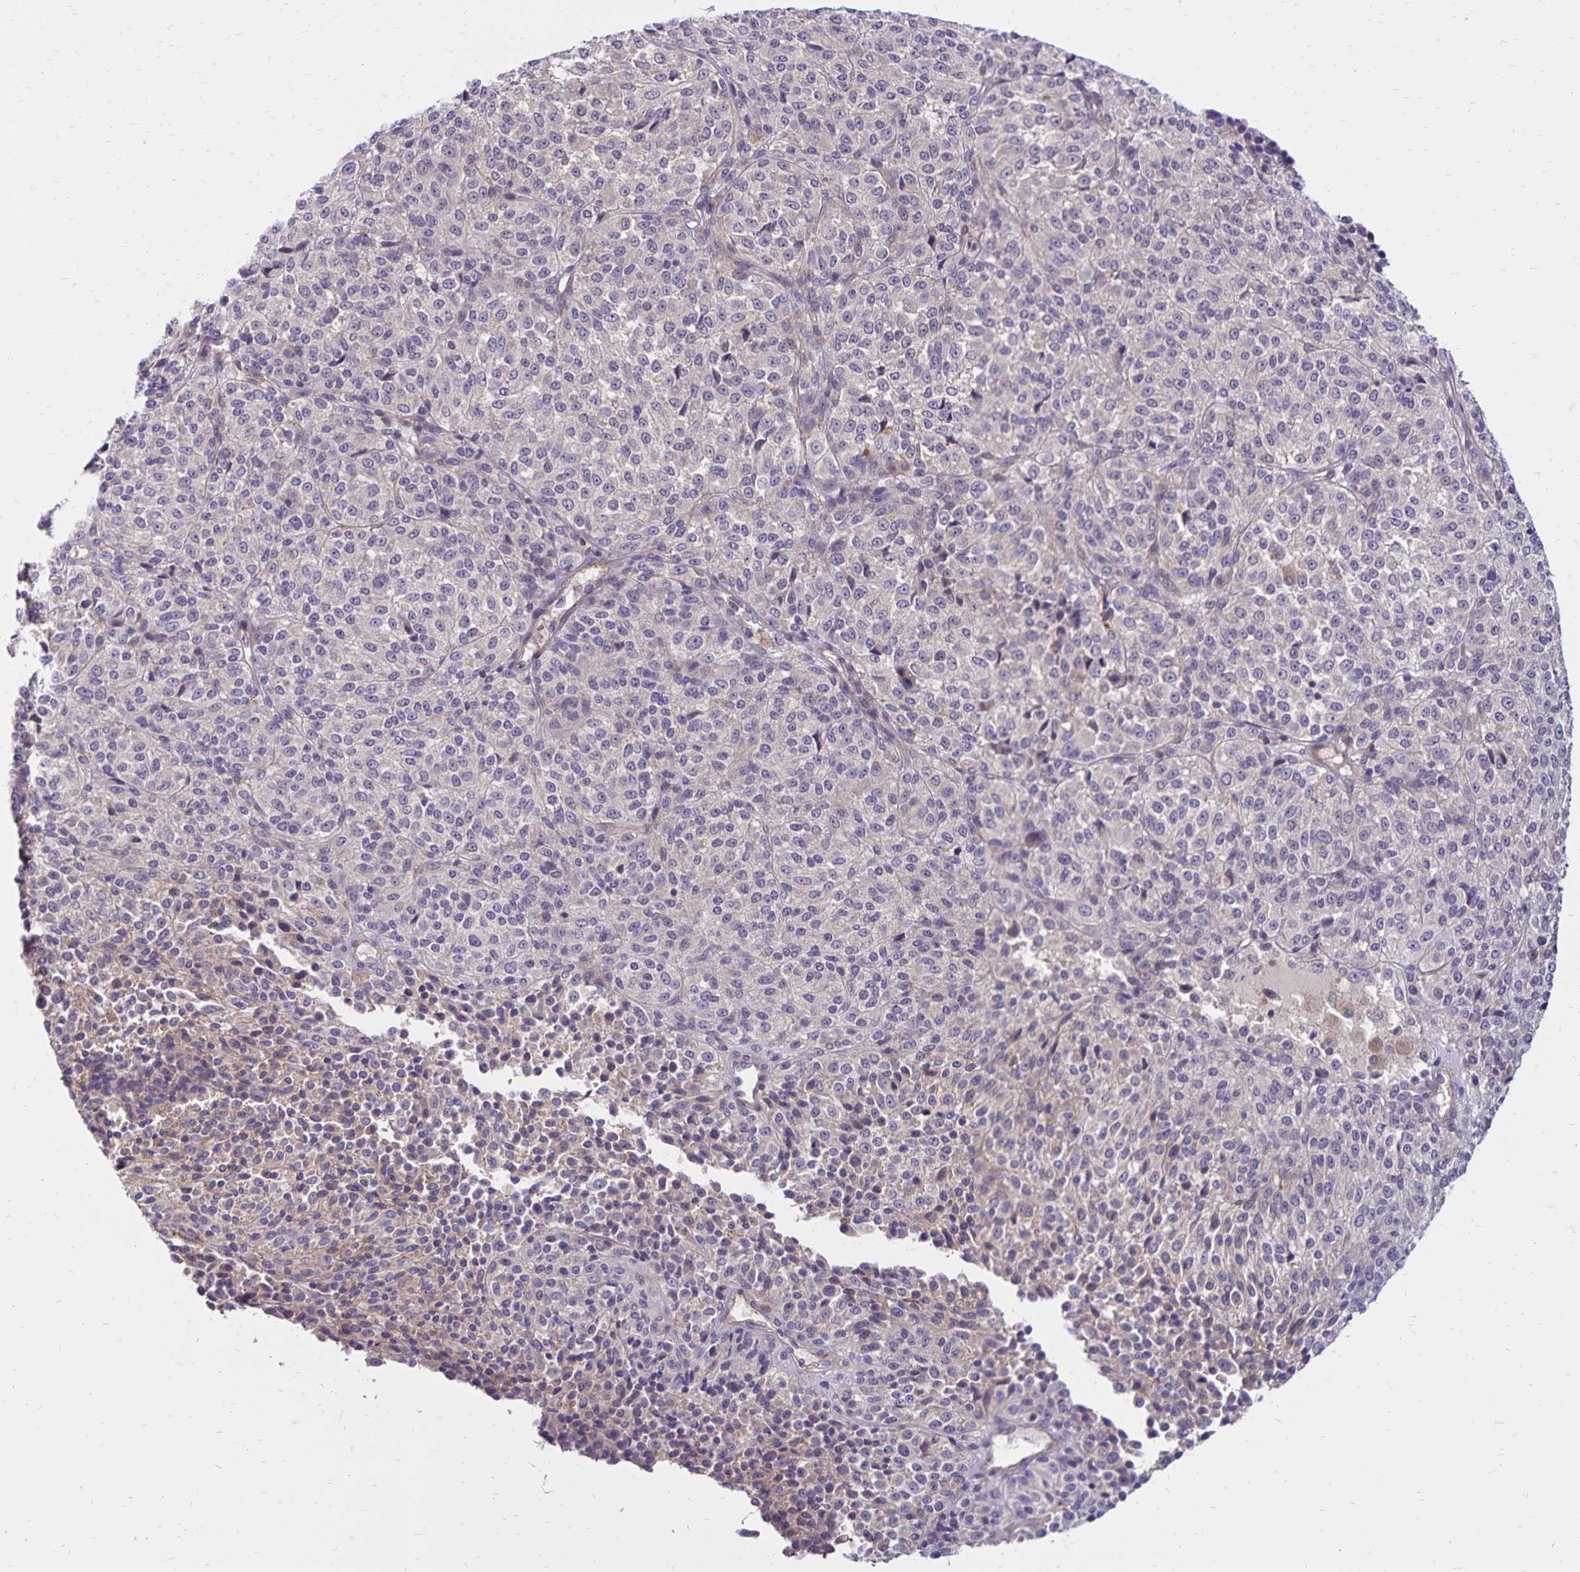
{"staining": {"intensity": "negative", "quantity": "none", "location": "none"}, "tissue": "melanoma", "cell_type": "Tumor cells", "image_type": "cancer", "snomed": [{"axis": "morphology", "description": "Malignant melanoma, Metastatic site"}, {"axis": "topography", "description": "Brain"}], "caption": "Melanoma was stained to show a protein in brown. There is no significant staining in tumor cells.", "gene": "FSD1", "patient": {"sex": "female", "age": 56}}